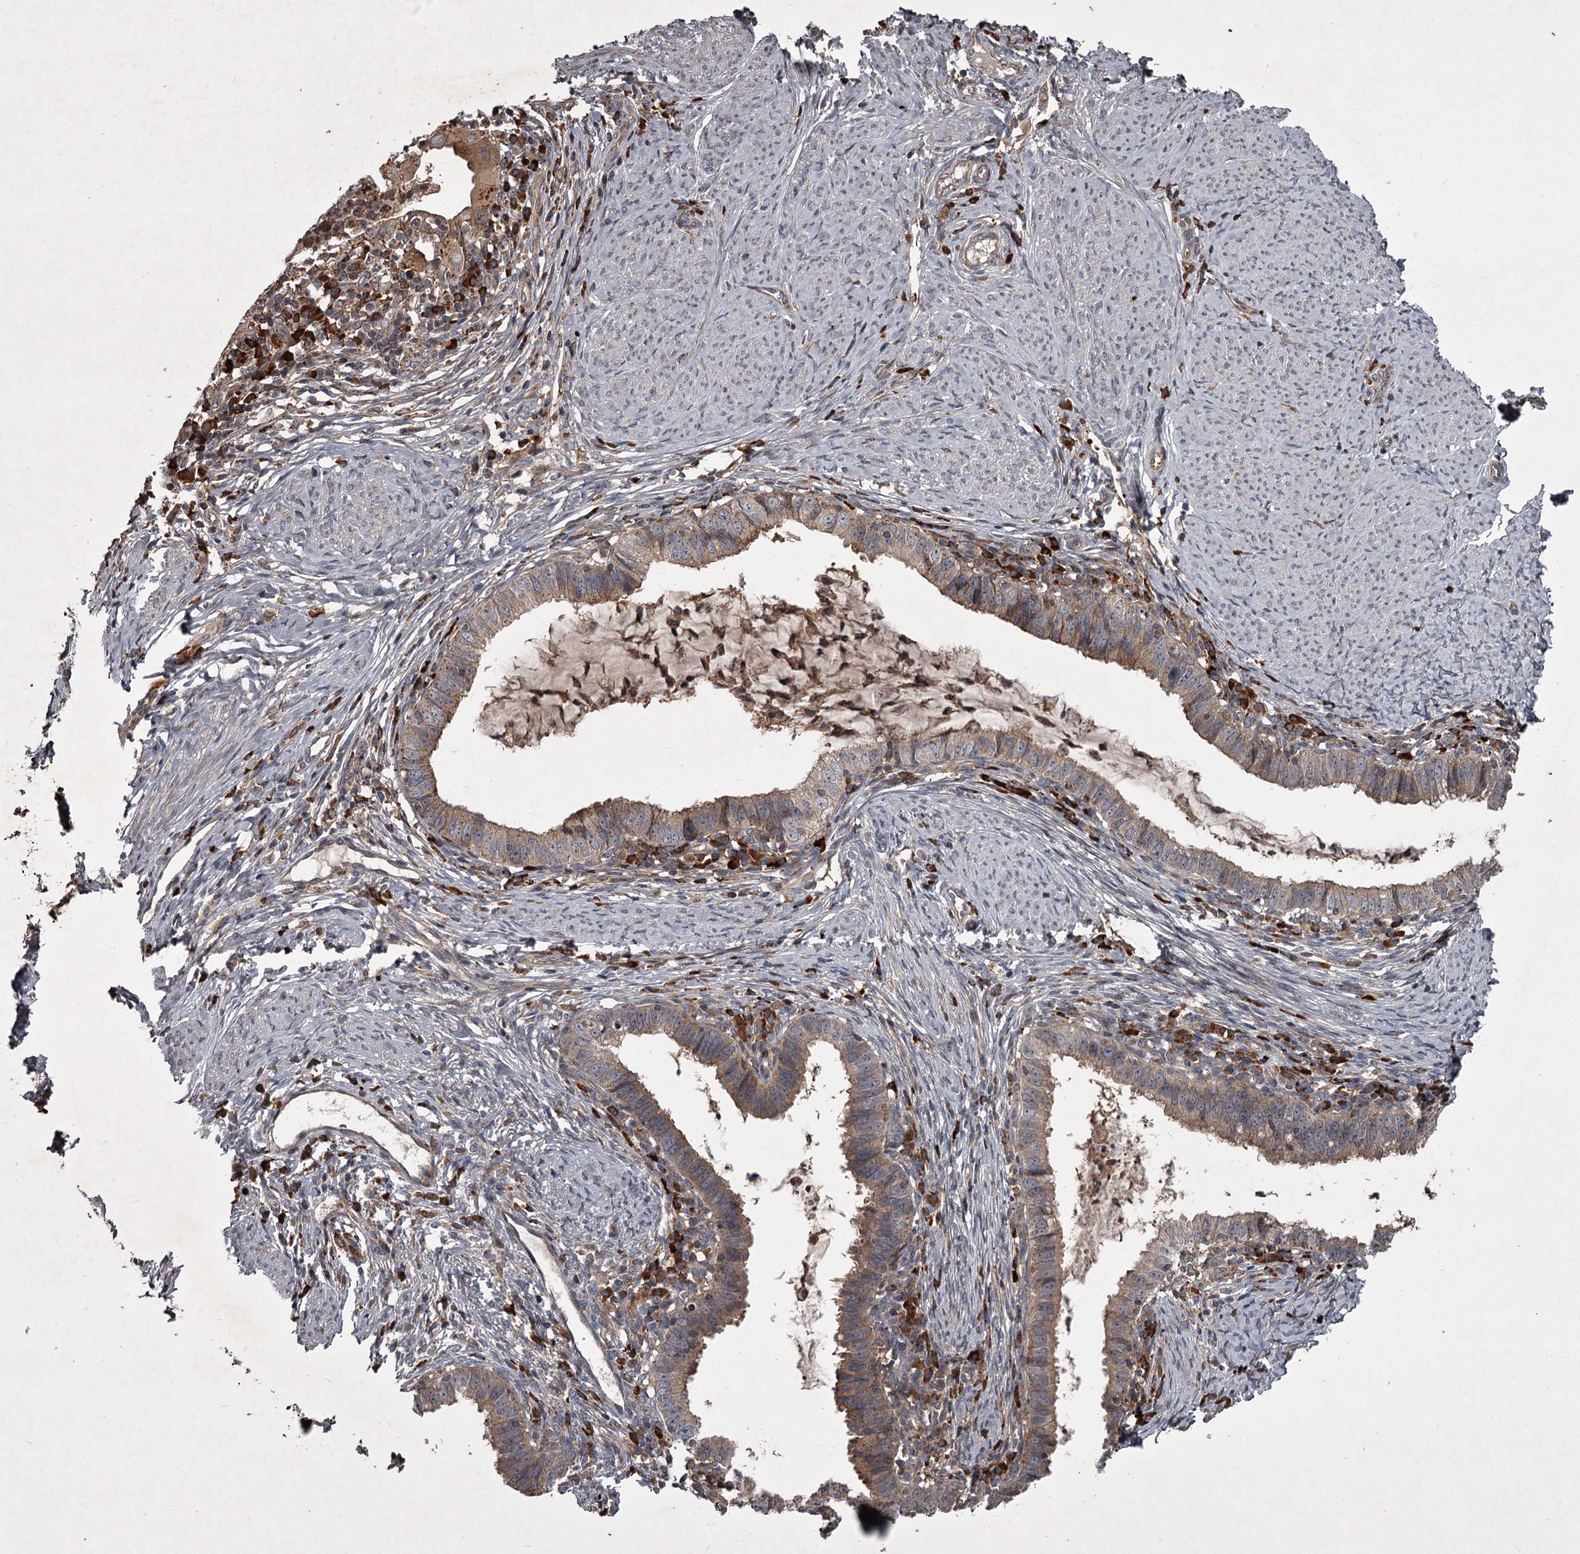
{"staining": {"intensity": "weak", "quantity": ">75%", "location": "cytoplasmic/membranous"}, "tissue": "cervical cancer", "cell_type": "Tumor cells", "image_type": "cancer", "snomed": [{"axis": "morphology", "description": "Adenocarcinoma, NOS"}, {"axis": "topography", "description": "Cervix"}], "caption": "Approximately >75% of tumor cells in cervical adenocarcinoma show weak cytoplasmic/membranous protein positivity as visualized by brown immunohistochemical staining.", "gene": "UNC93B1", "patient": {"sex": "female", "age": 36}}